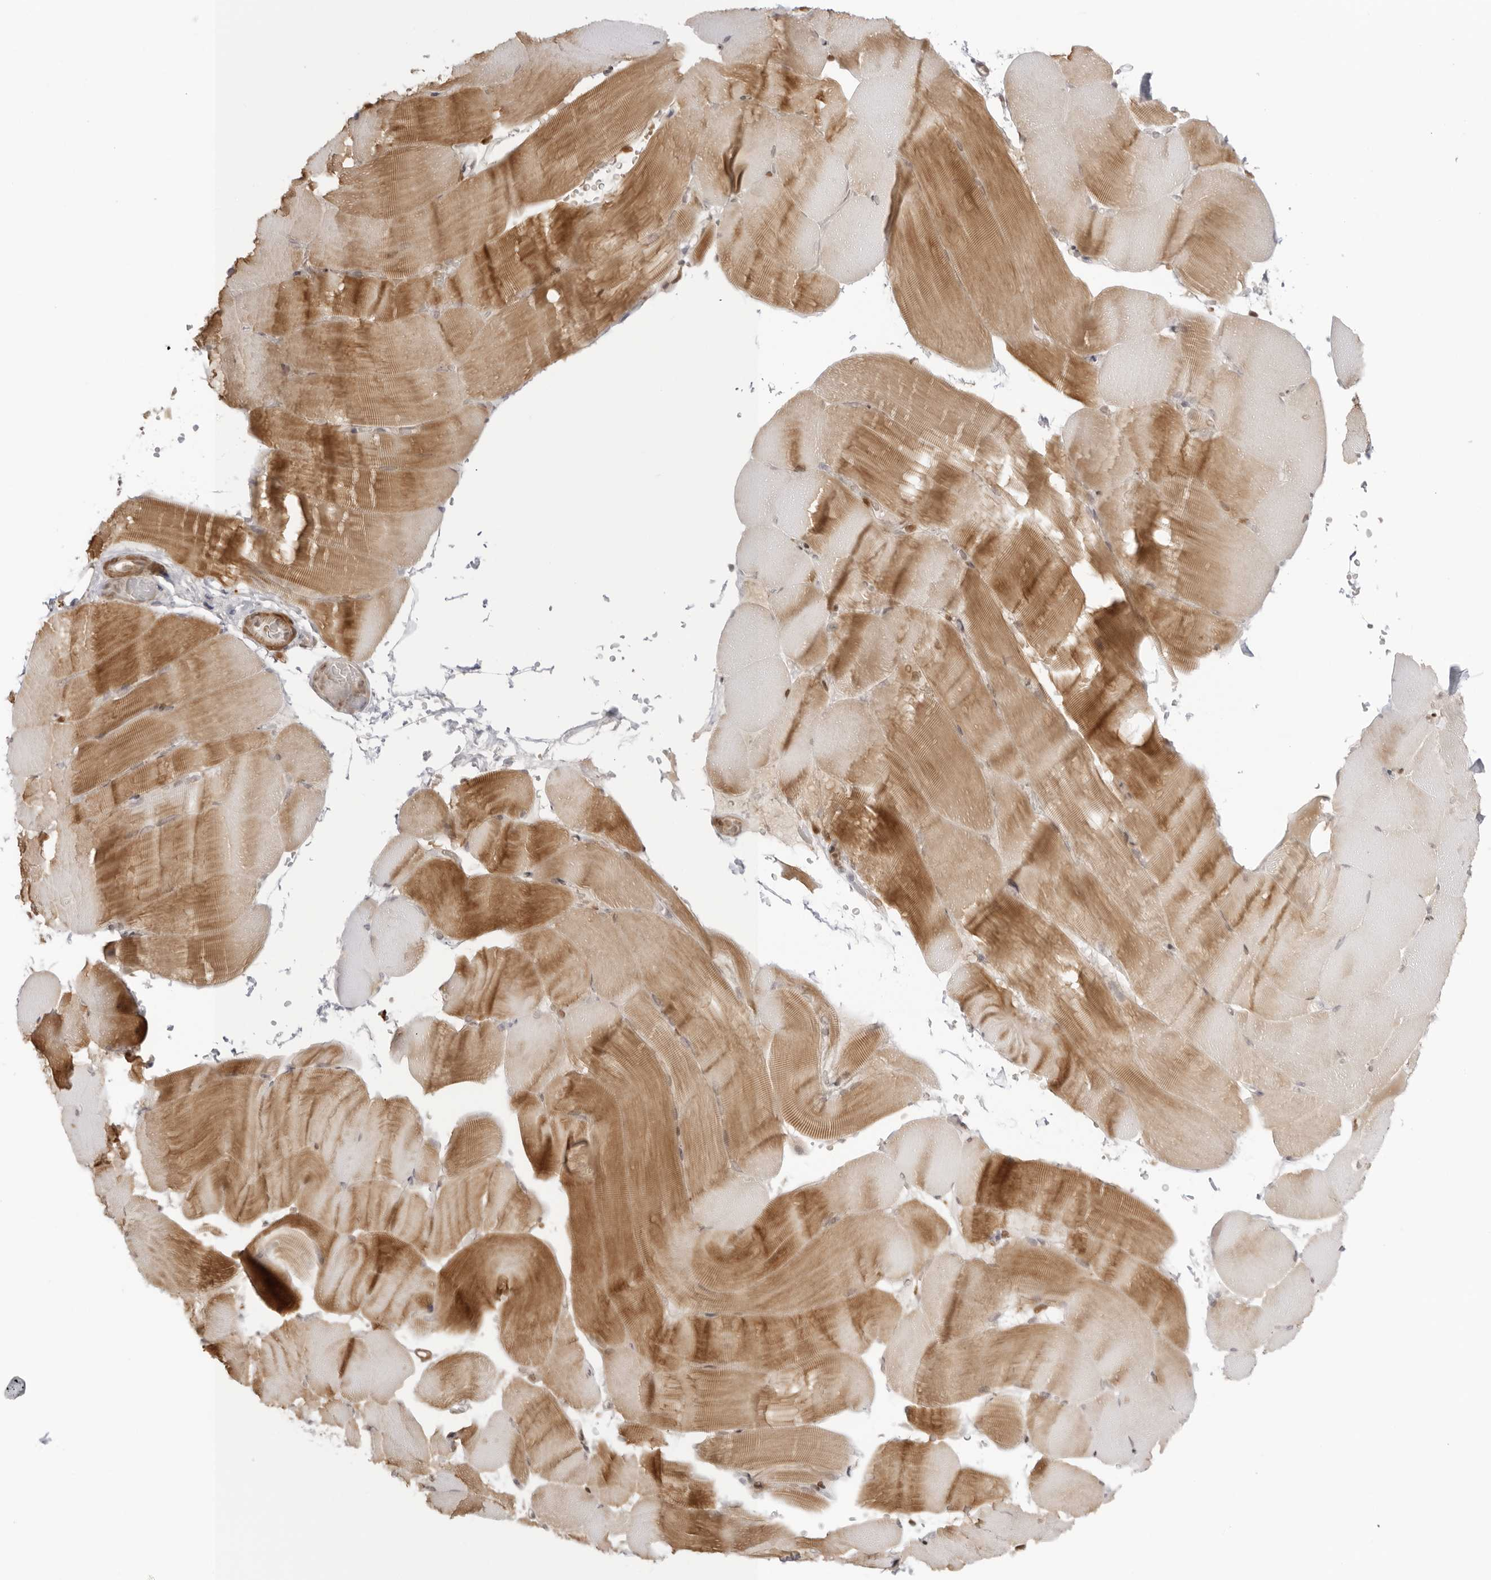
{"staining": {"intensity": "moderate", "quantity": "25%-75%", "location": "cytoplasmic/membranous"}, "tissue": "skeletal muscle", "cell_type": "Myocytes", "image_type": "normal", "snomed": [{"axis": "morphology", "description": "Normal tissue, NOS"}, {"axis": "topography", "description": "Skeletal muscle"}, {"axis": "topography", "description": "Parathyroid gland"}], "caption": "Immunohistochemical staining of normal skeletal muscle exhibits 25%-75% levels of moderate cytoplasmic/membranous protein positivity in approximately 25%-75% of myocytes.", "gene": "RNF146", "patient": {"sex": "female", "age": 37}}